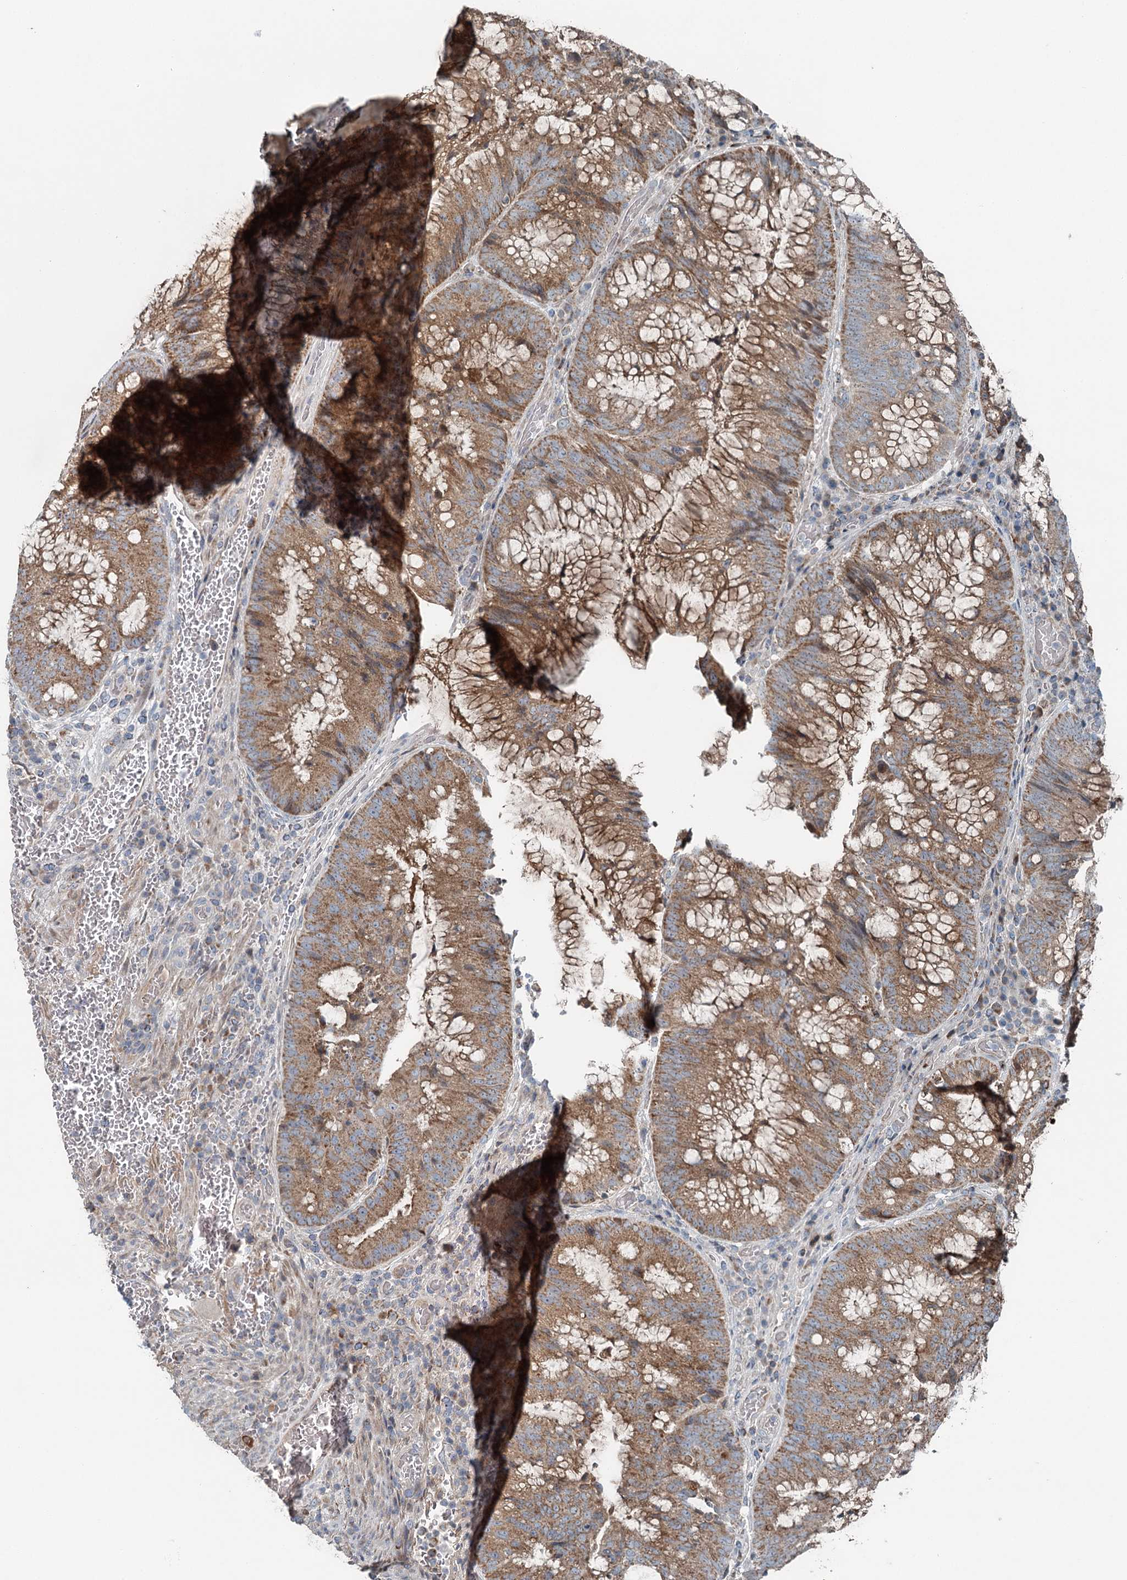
{"staining": {"intensity": "moderate", "quantity": ">75%", "location": "cytoplasmic/membranous"}, "tissue": "colorectal cancer", "cell_type": "Tumor cells", "image_type": "cancer", "snomed": [{"axis": "morphology", "description": "Adenocarcinoma, NOS"}, {"axis": "topography", "description": "Rectum"}], "caption": "Tumor cells display medium levels of moderate cytoplasmic/membranous positivity in about >75% of cells in human colorectal cancer (adenocarcinoma). The protein of interest is stained brown, and the nuclei are stained in blue (DAB (3,3'-diaminobenzidine) IHC with brightfield microscopy, high magnification).", "gene": "CHCHD5", "patient": {"sex": "male", "age": 69}}